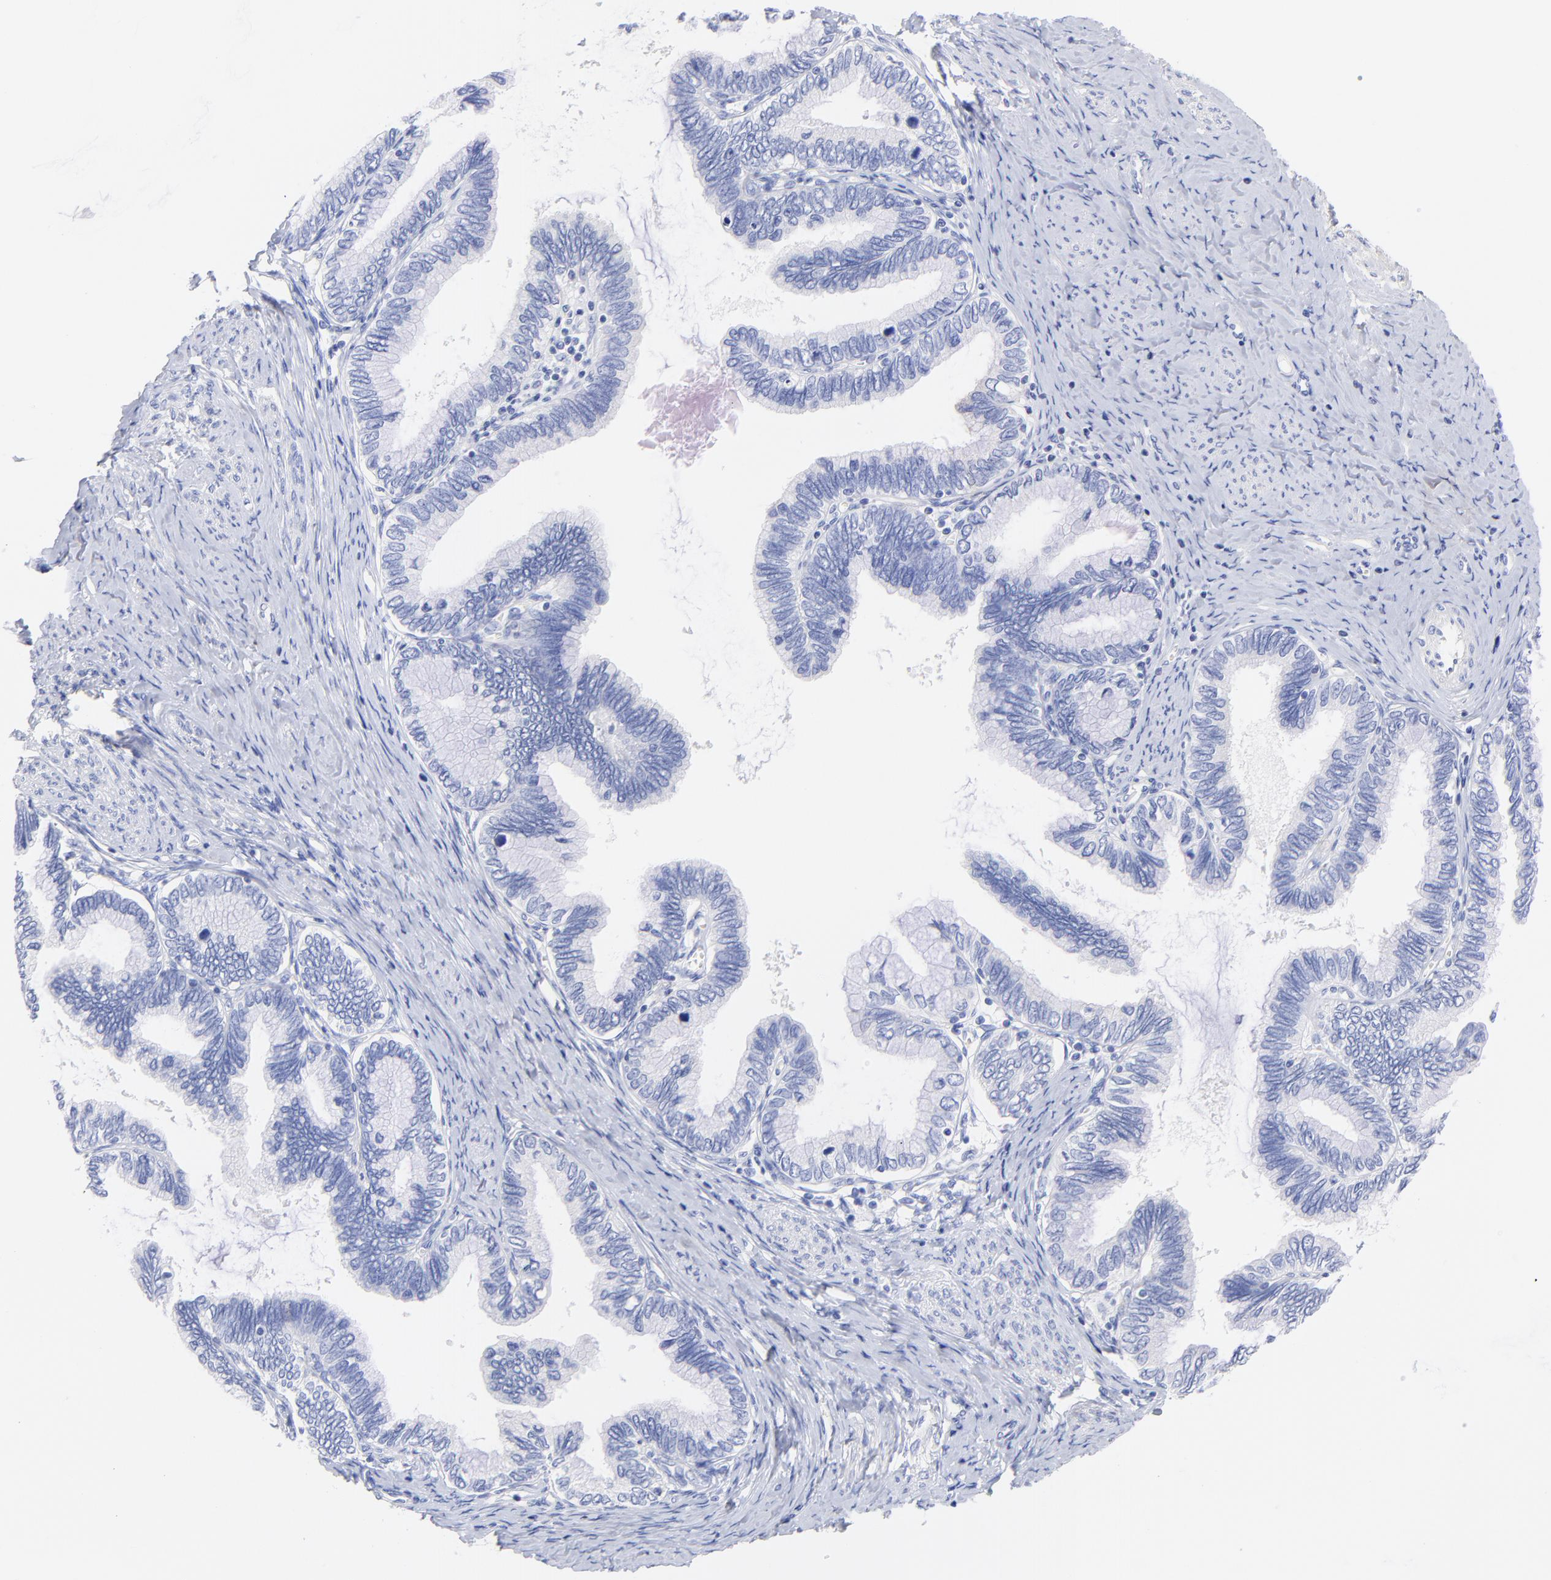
{"staining": {"intensity": "negative", "quantity": "none", "location": "none"}, "tissue": "cervical cancer", "cell_type": "Tumor cells", "image_type": "cancer", "snomed": [{"axis": "morphology", "description": "Adenocarcinoma, NOS"}, {"axis": "topography", "description": "Cervix"}], "caption": "DAB (3,3'-diaminobenzidine) immunohistochemical staining of human adenocarcinoma (cervical) displays no significant staining in tumor cells. Nuclei are stained in blue.", "gene": "C1QTNF6", "patient": {"sex": "female", "age": 49}}